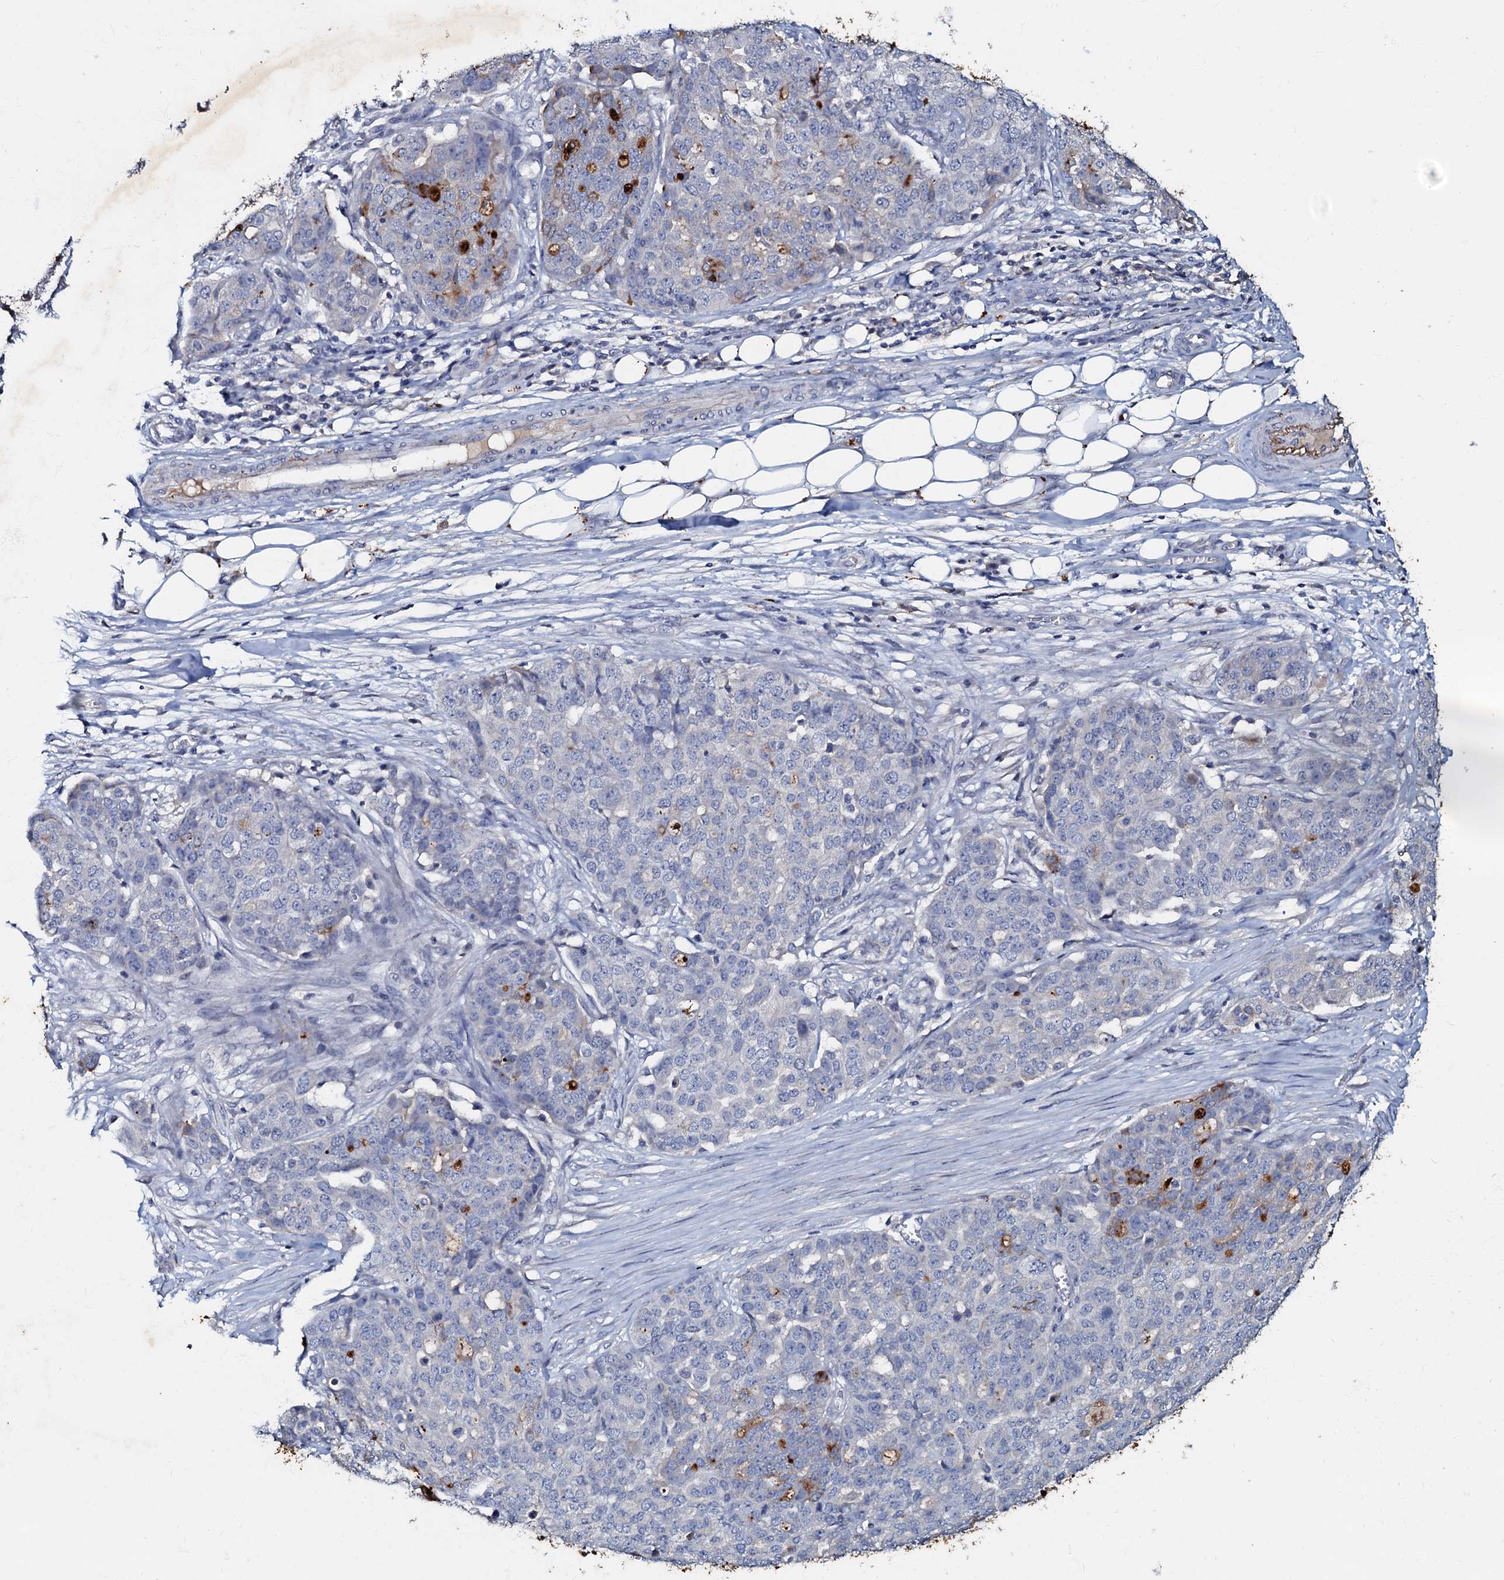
{"staining": {"intensity": "negative", "quantity": "none", "location": "none"}, "tissue": "ovarian cancer", "cell_type": "Tumor cells", "image_type": "cancer", "snomed": [{"axis": "morphology", "description": "Cystadenocarcinoma, serous, NOS"}, {"axis": "topography", "description": "Soft tissue"}, {"axis": "topography", "description": "Ovary"}], "caption": "This image is of ovarian cancer (serous cystadenocarcinoma) stained with IHC to label a protein in brown with the nuclei are counter-stained blue. There is no staining in tumor cells. The staining was performed using DAB to visualize the protein expression in brown, while the nuclei were stained in blue with hematoxylin (Magnification: 20x).", "gene": "MANSC4", "patient": {"sex": "female", "age": 57}}